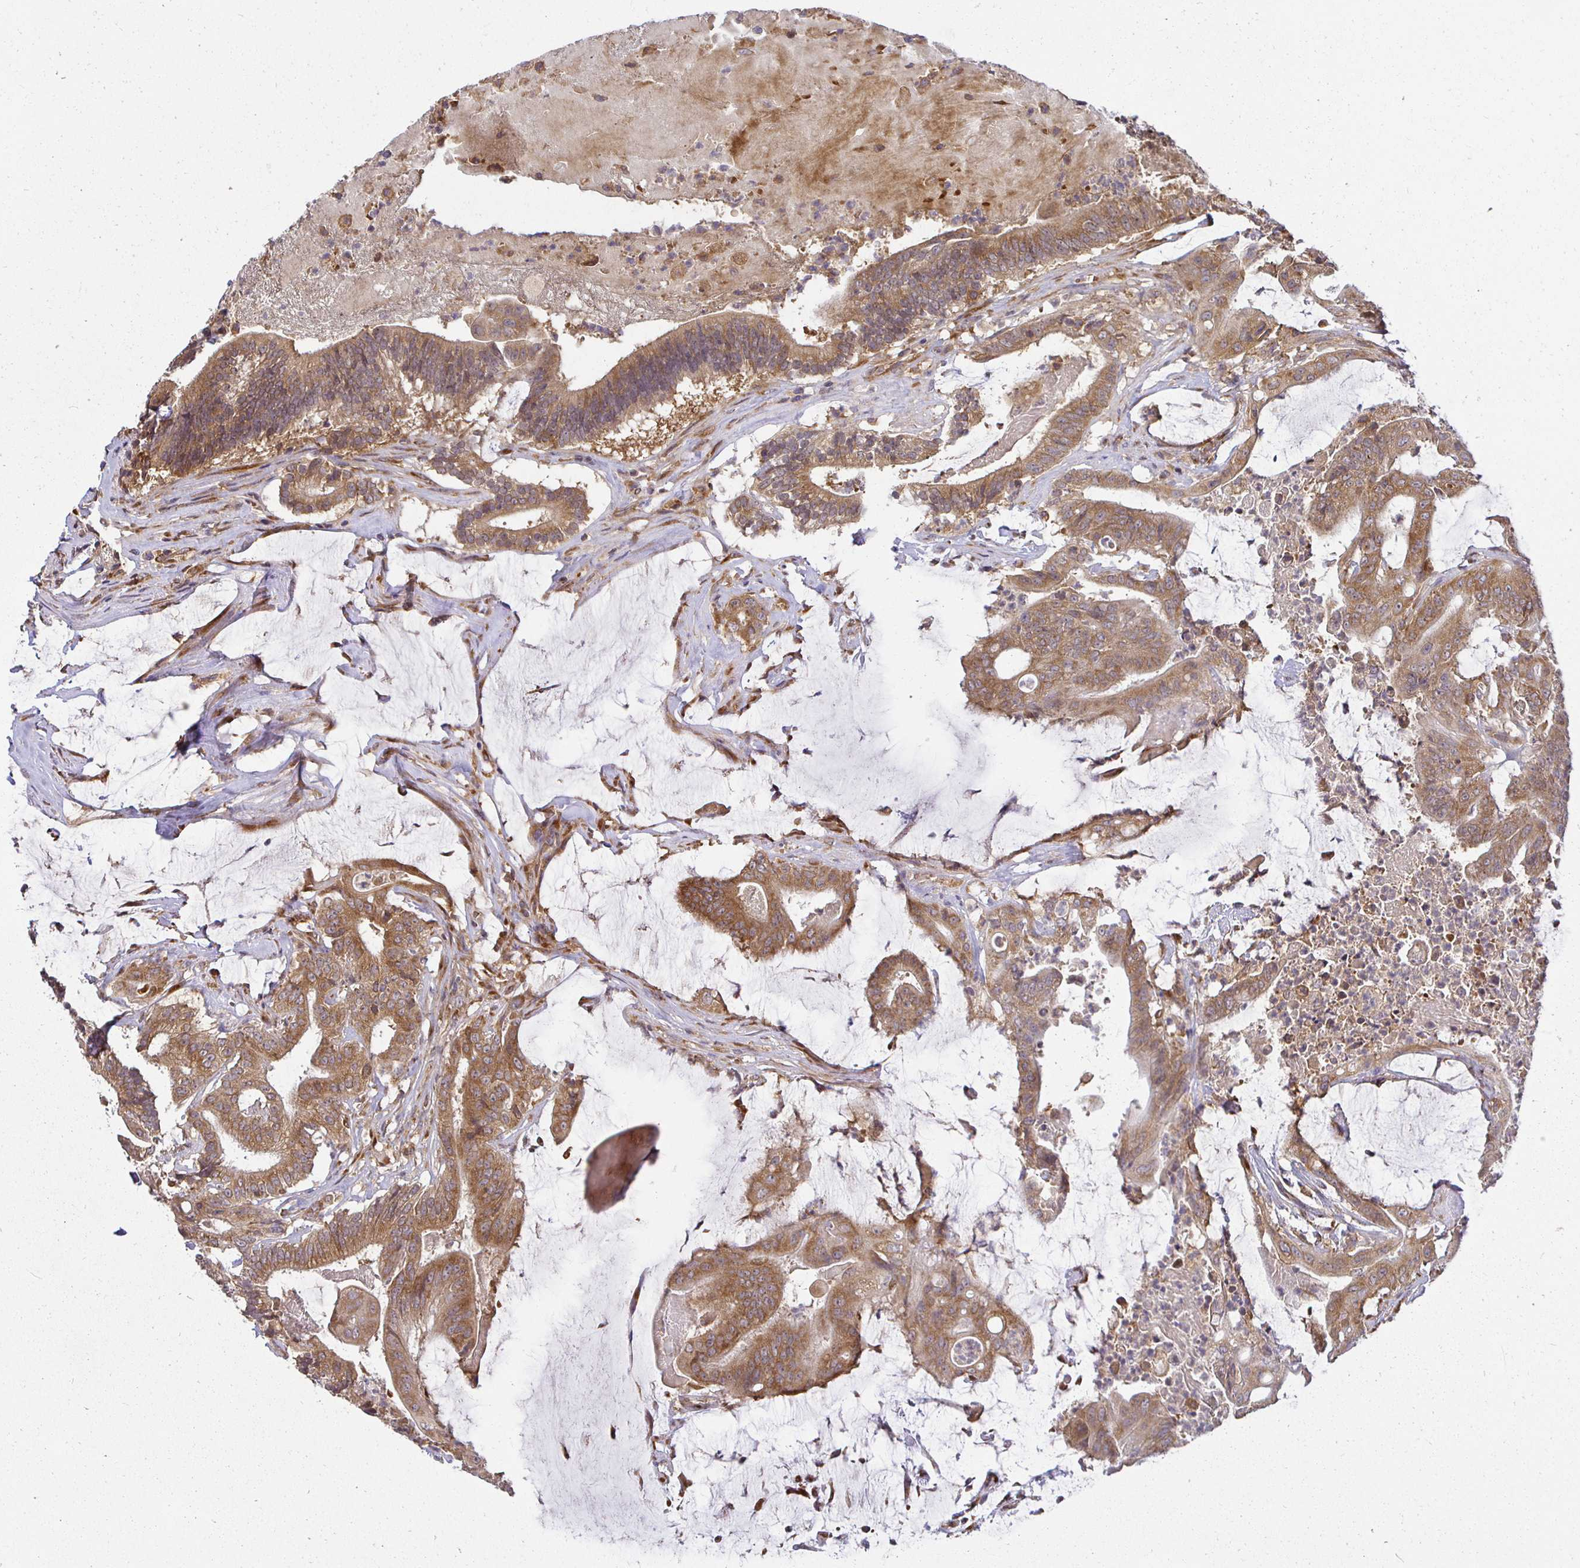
{"staining": {"intensity": "moderate", "quantity": ">75%", "location": "cytoplasmic/membranous"}, "tissue": "colorectal cancer", "cell_type": "Tumor cells", "image_type": "cancer", "snomed": [{"axis": "morphology", "description": "Adenocarcinoma, NOS"}, {"axis": "topography", "description": "Colon"}], "caption": "A histopathology image of colorectal cancer (adenocarcinoma) stained for a protein reveals moderate cytoplasmic/membranous brown staining in tumor cells.", "gene": "IRAK1", "patient": {"sex": "female", "age": 43}}